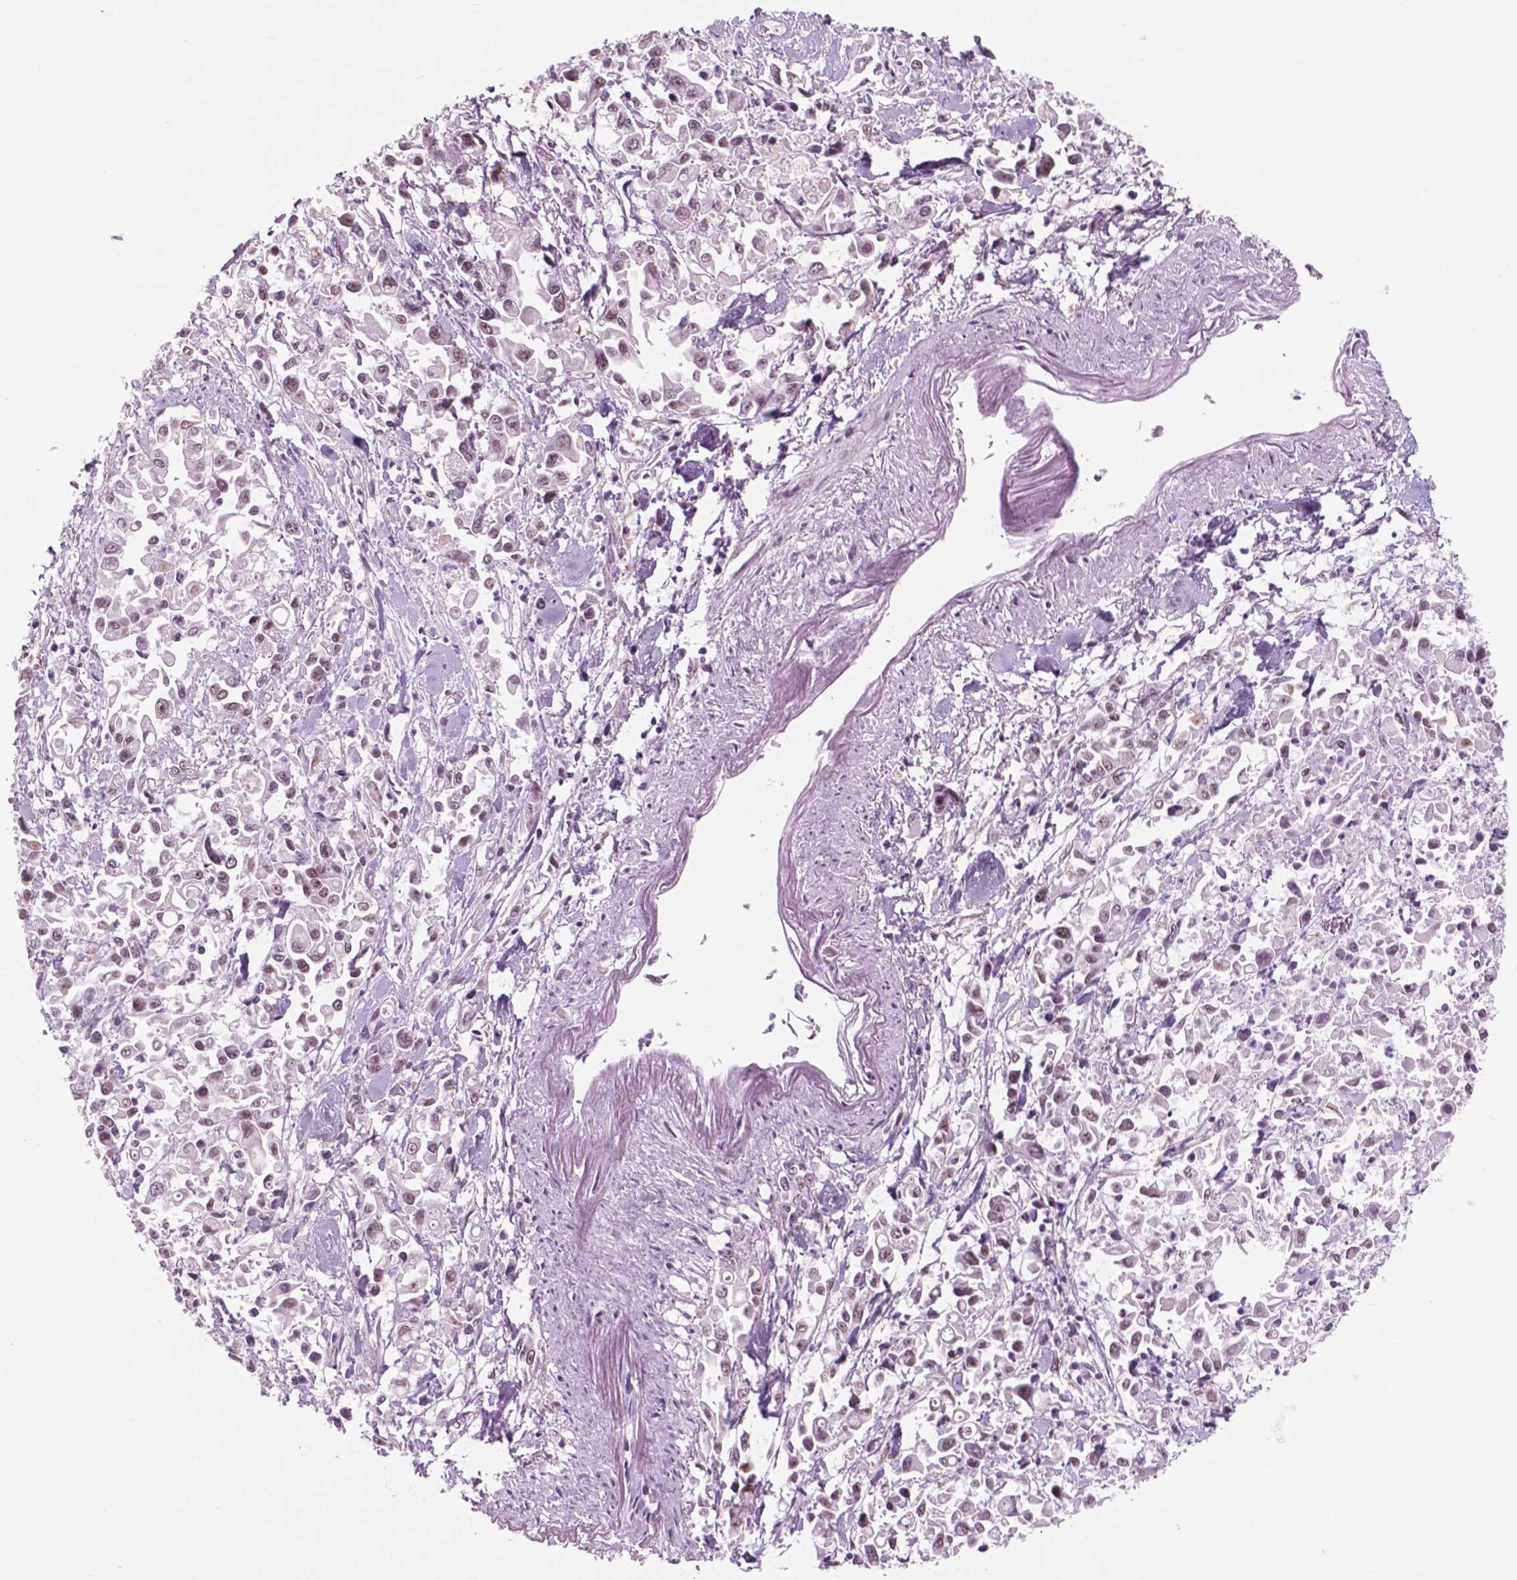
{"staining": {"intensity": "moderate", "quantity": ">75%", "location": "nuclear"}, "tissue": "pancreatic cancer", "cell_type": "Tumor cells", "image_type": "cancer", "snomed": [{"axis": "morphology", "description": "Adenocarcinoma, NOS"}, {"axis": "topography", "description": "Pancreas"}], "caption": "Pancreatic cancer was stained to show a protein in brown. There is medium levels of moderate nuclear positivity in approximately >75% of tumor cells.", "gene": "POLR2E", "patient": {"sex": "female", "age": 83}}